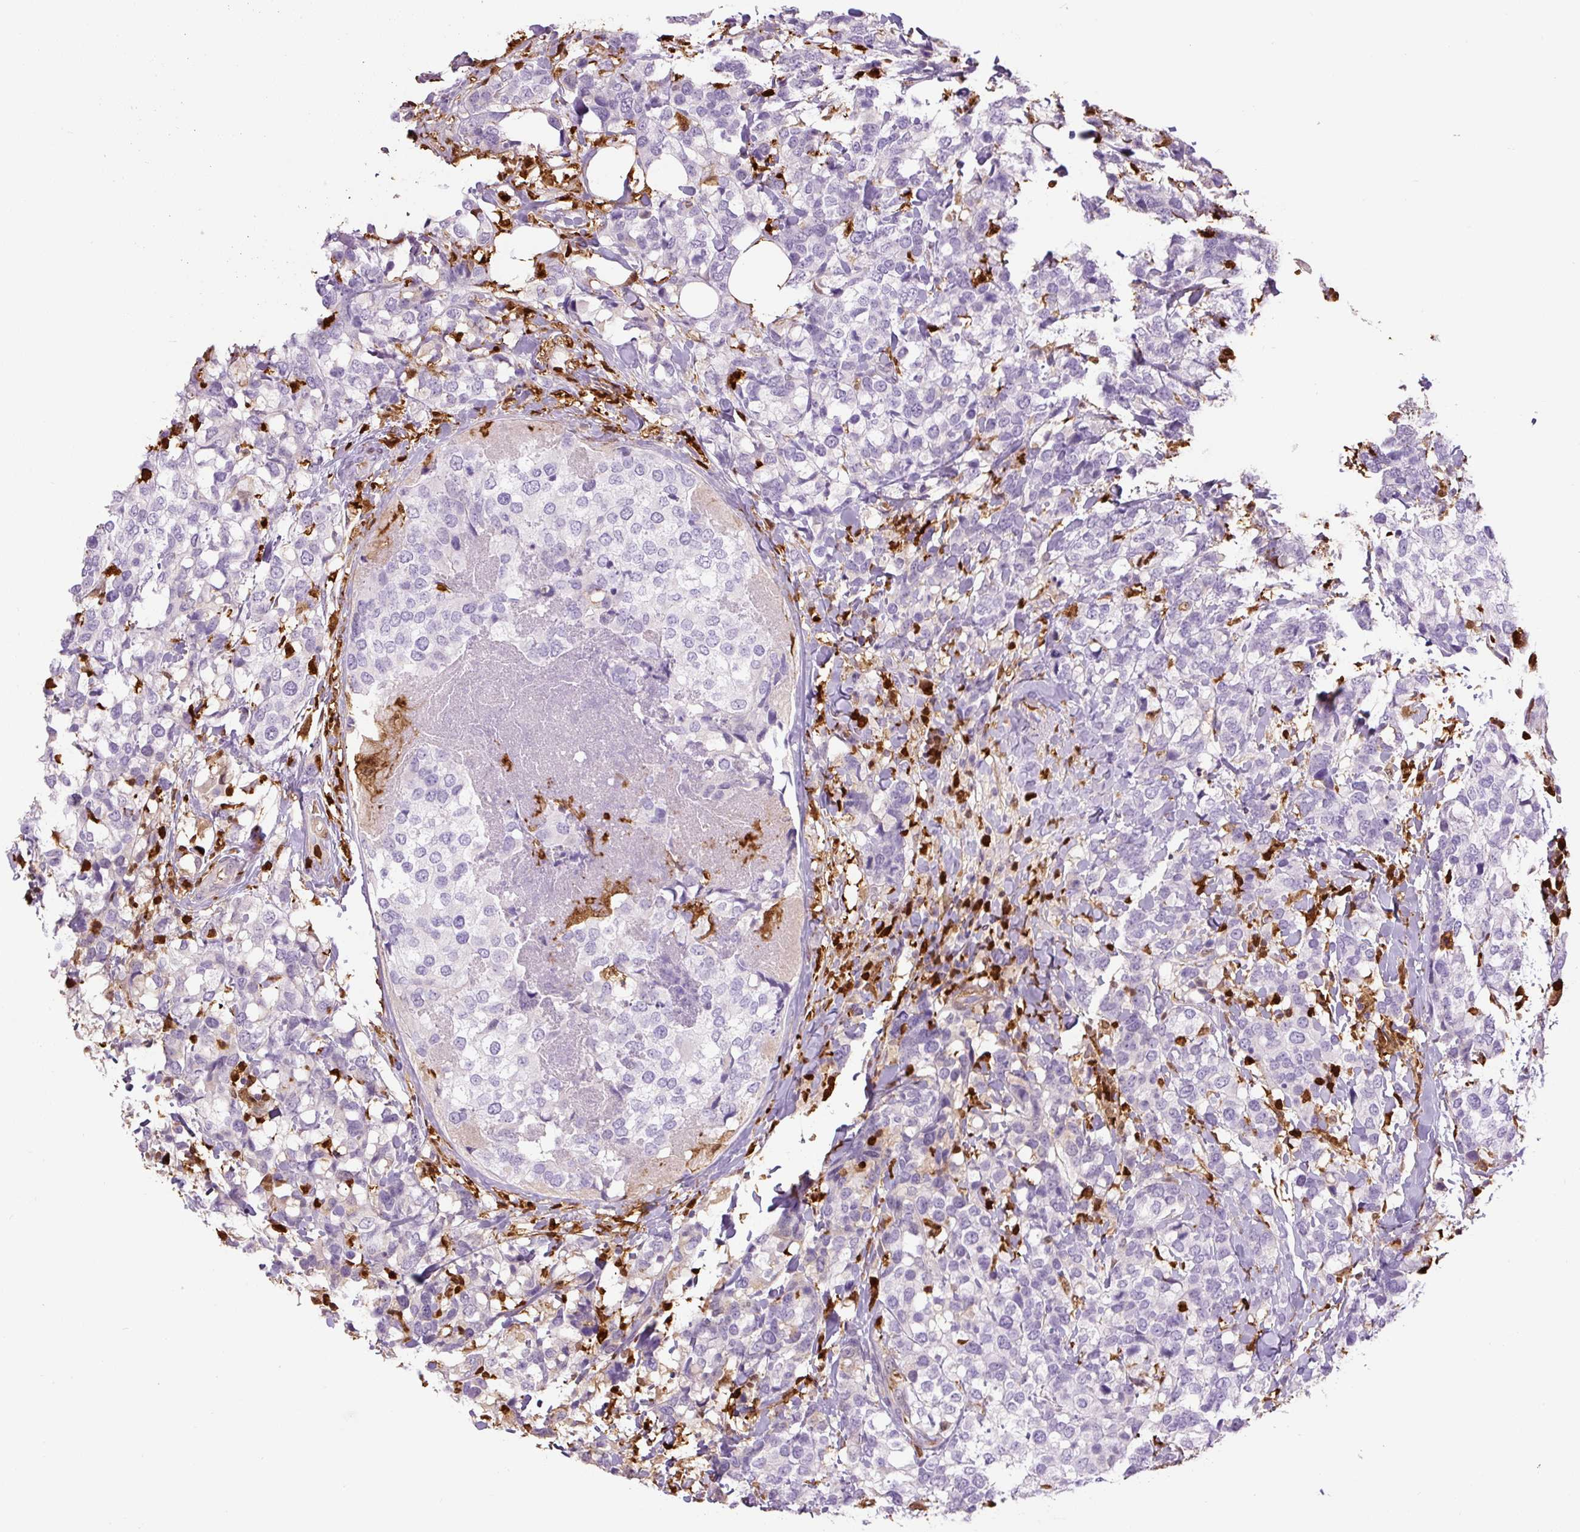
{"staining": {"intensity": "negative", "quantity": "none", "location": "none"}, "tissue": "breast cancer", "cell_type": "Tumor cells", "image_type": "cancer", "snomed": [{"axis": "morphology", "description": "Lobular carcinoma"}, {"axis": "topography", "description": "Breast"}], "caption": "This is an immunohistochemistry (IHC) micrograph of breast lobular carcinoma. There is no staining in tumor cells.", "gene": "S100A4", "patient": {"sex": "female", "age": 59}}